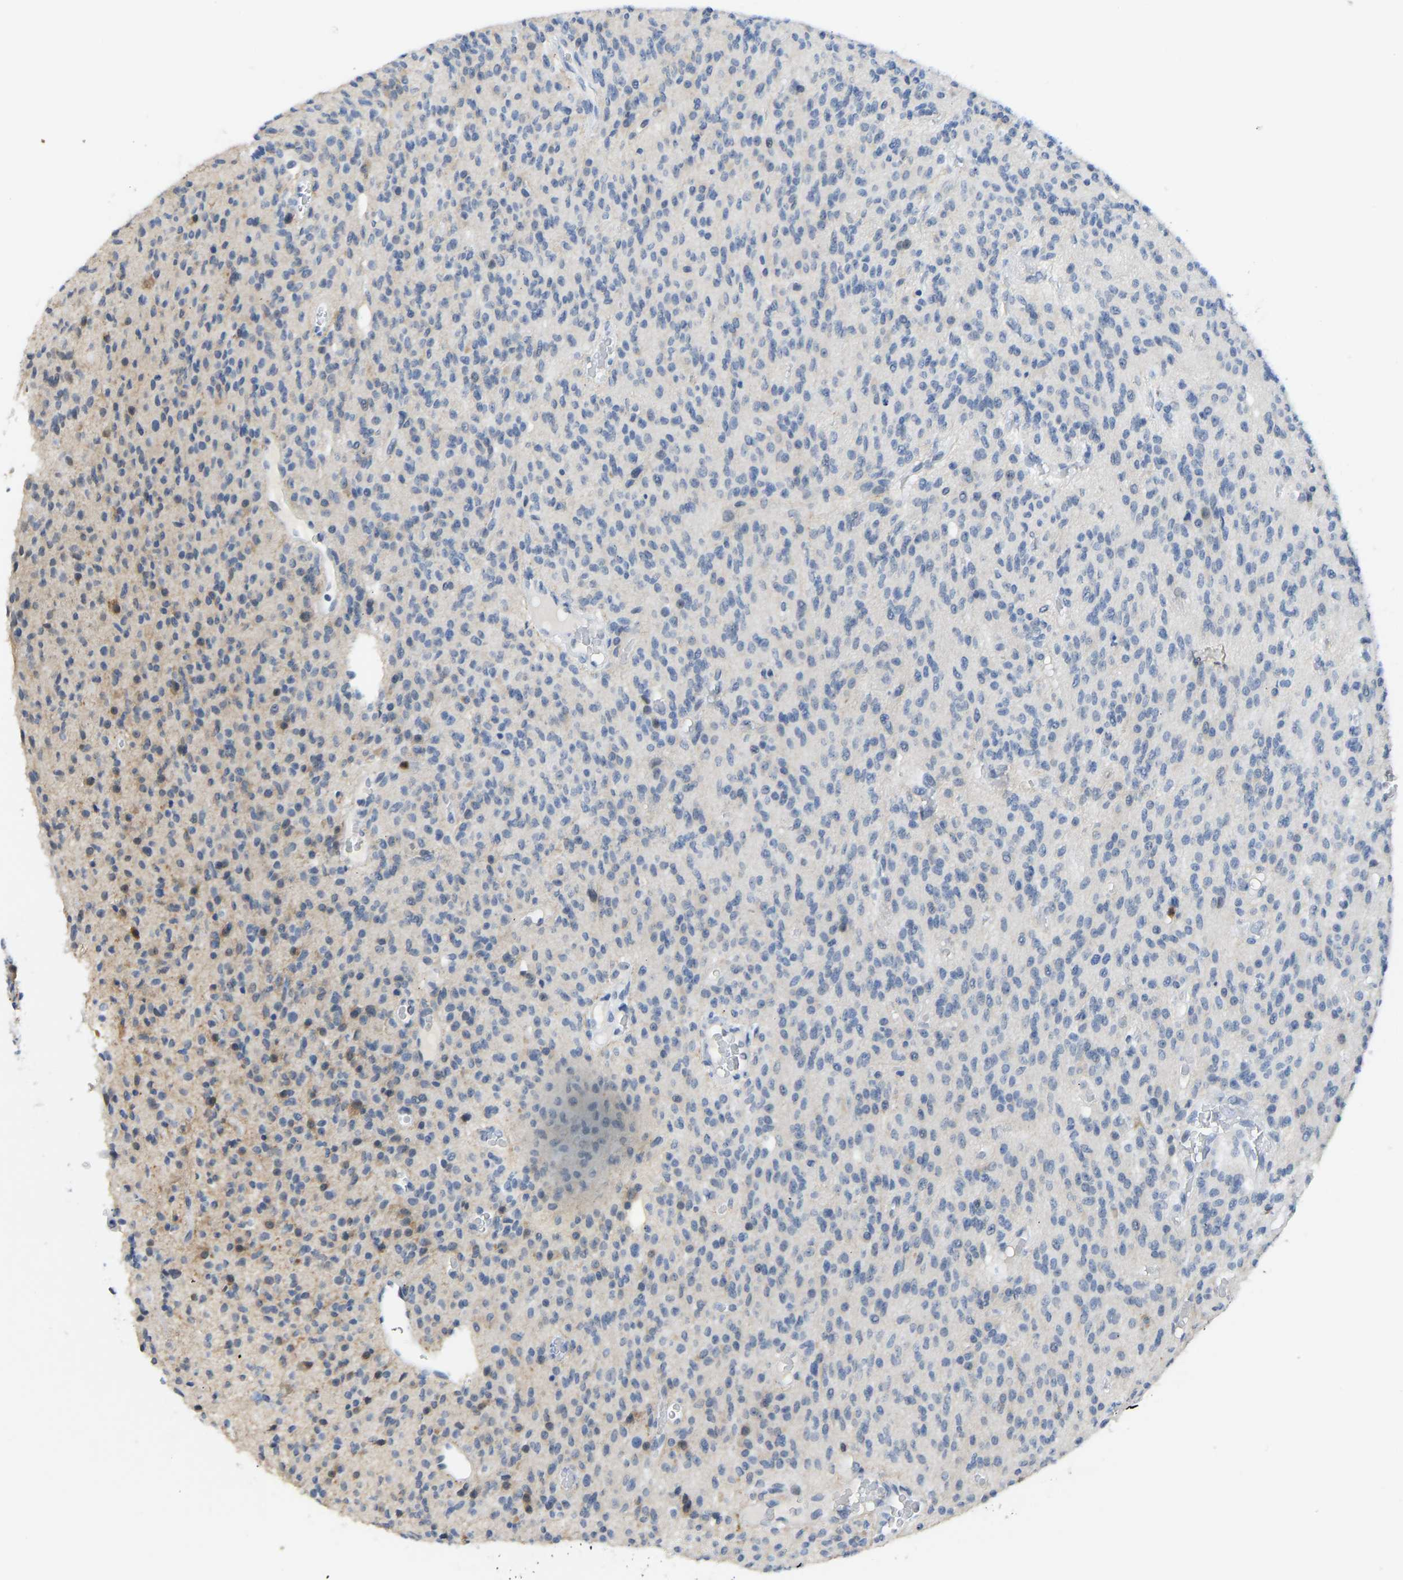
{"staining": {"intensity": "negative", "quantity": "none", "location": "none"}, "tissue": "glioma", "cell_type": "Tumor cells", "image_type": "cancer", "snomed": [{"axis": "morphology", "description": "Glioma, malignant, High grade"}, {"axis": "topography", "description": "Brain"}], "caption": "Immunohistochemistry image of glioma stained for a protein (brown), which displays no positivity in tumor cells.", "gene": "TXNDC2", "patient": {"sex": "male", "age": 34}}